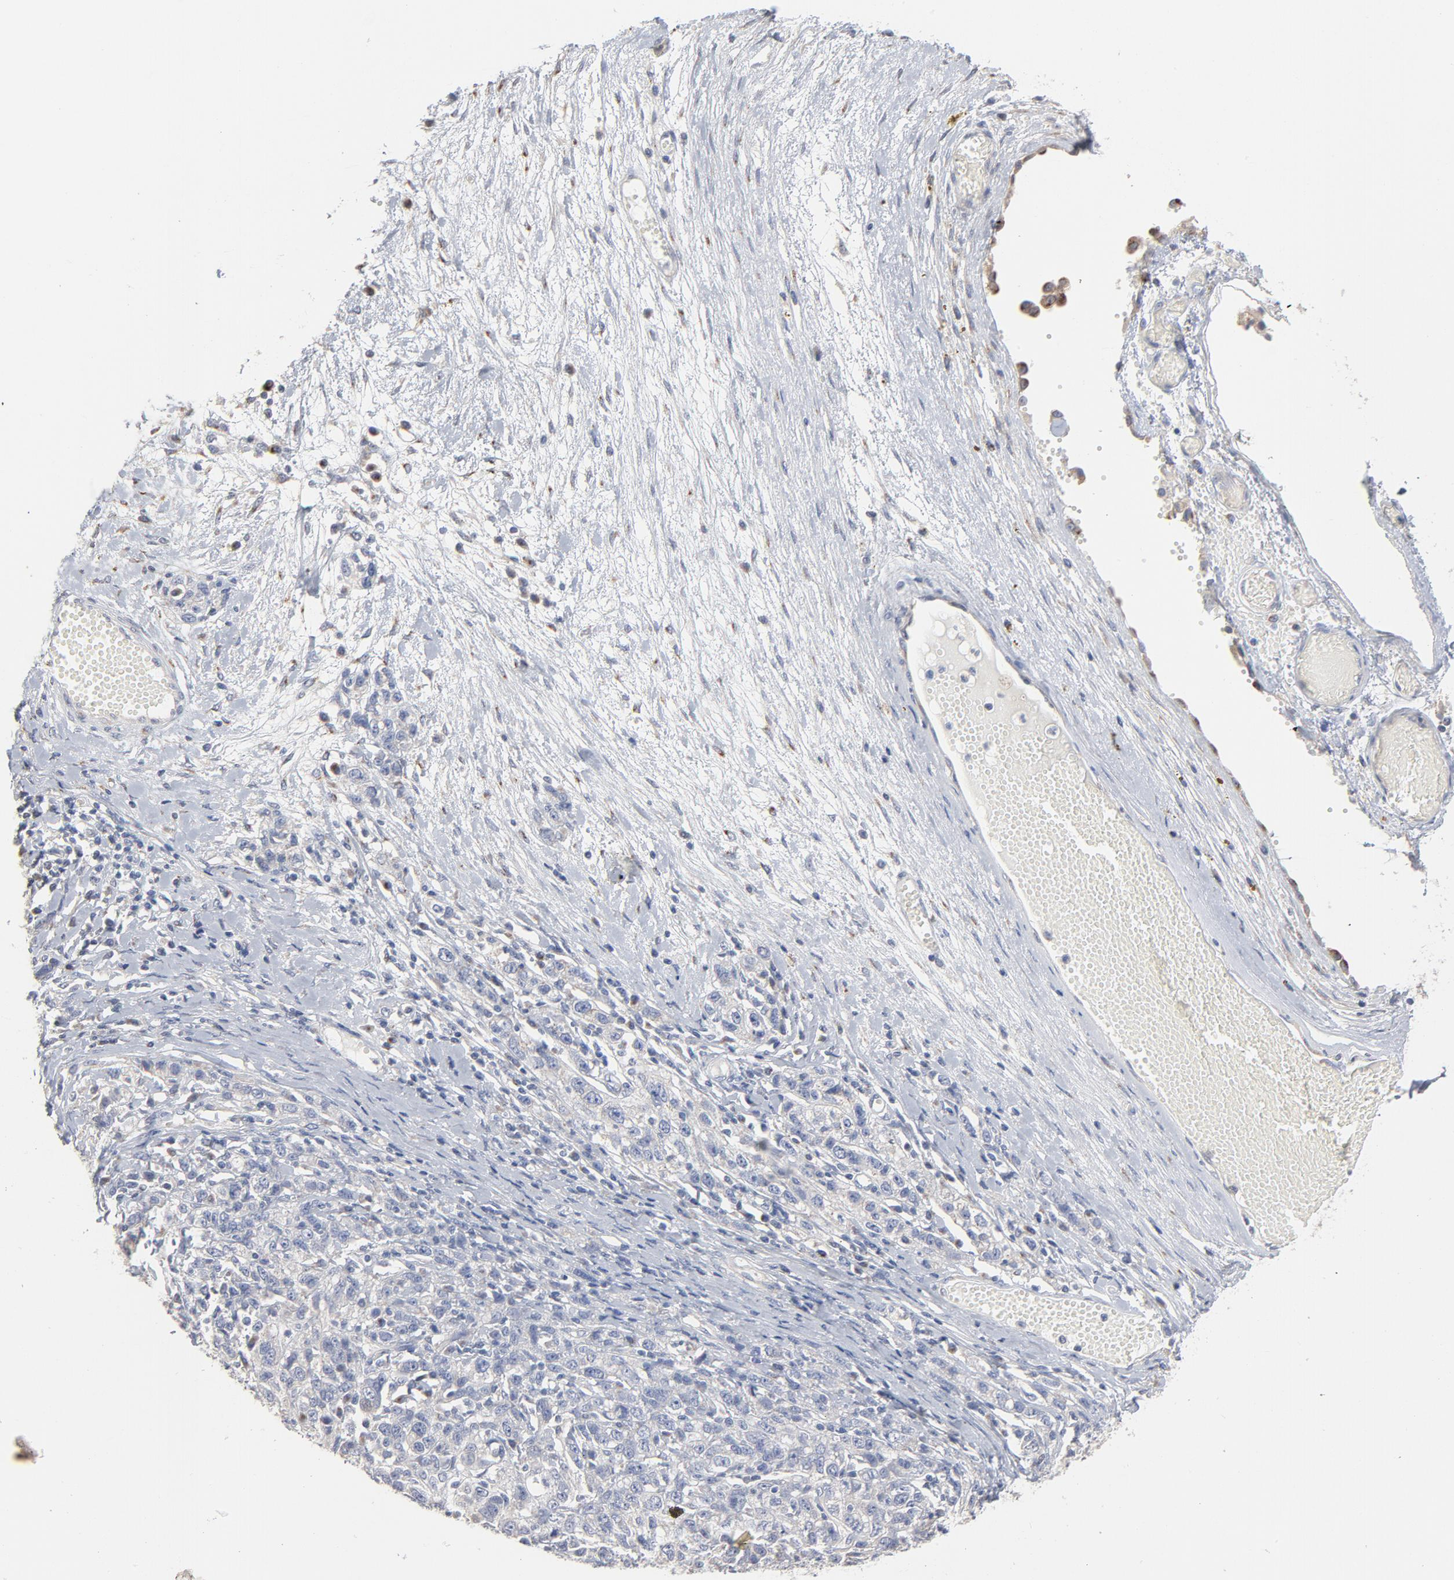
{"staining": {"intensity": "negative", "quantity": "none", "location": "none"}, "tissue": "ovarian cancer", "cell_type": "Tumor cells", "image_type": "cancer", "snomed": [{"axis": "morphology", "description": "Cystadenocarcinoma, serous, NOS"}, {"axis": "topography", "description": "Ovary"}], "caption": "Tumor cells are negative for brown protein staining in ovarian cancer.", "gene": "AK7", "patient": {"sex": "female", "age": 71}}